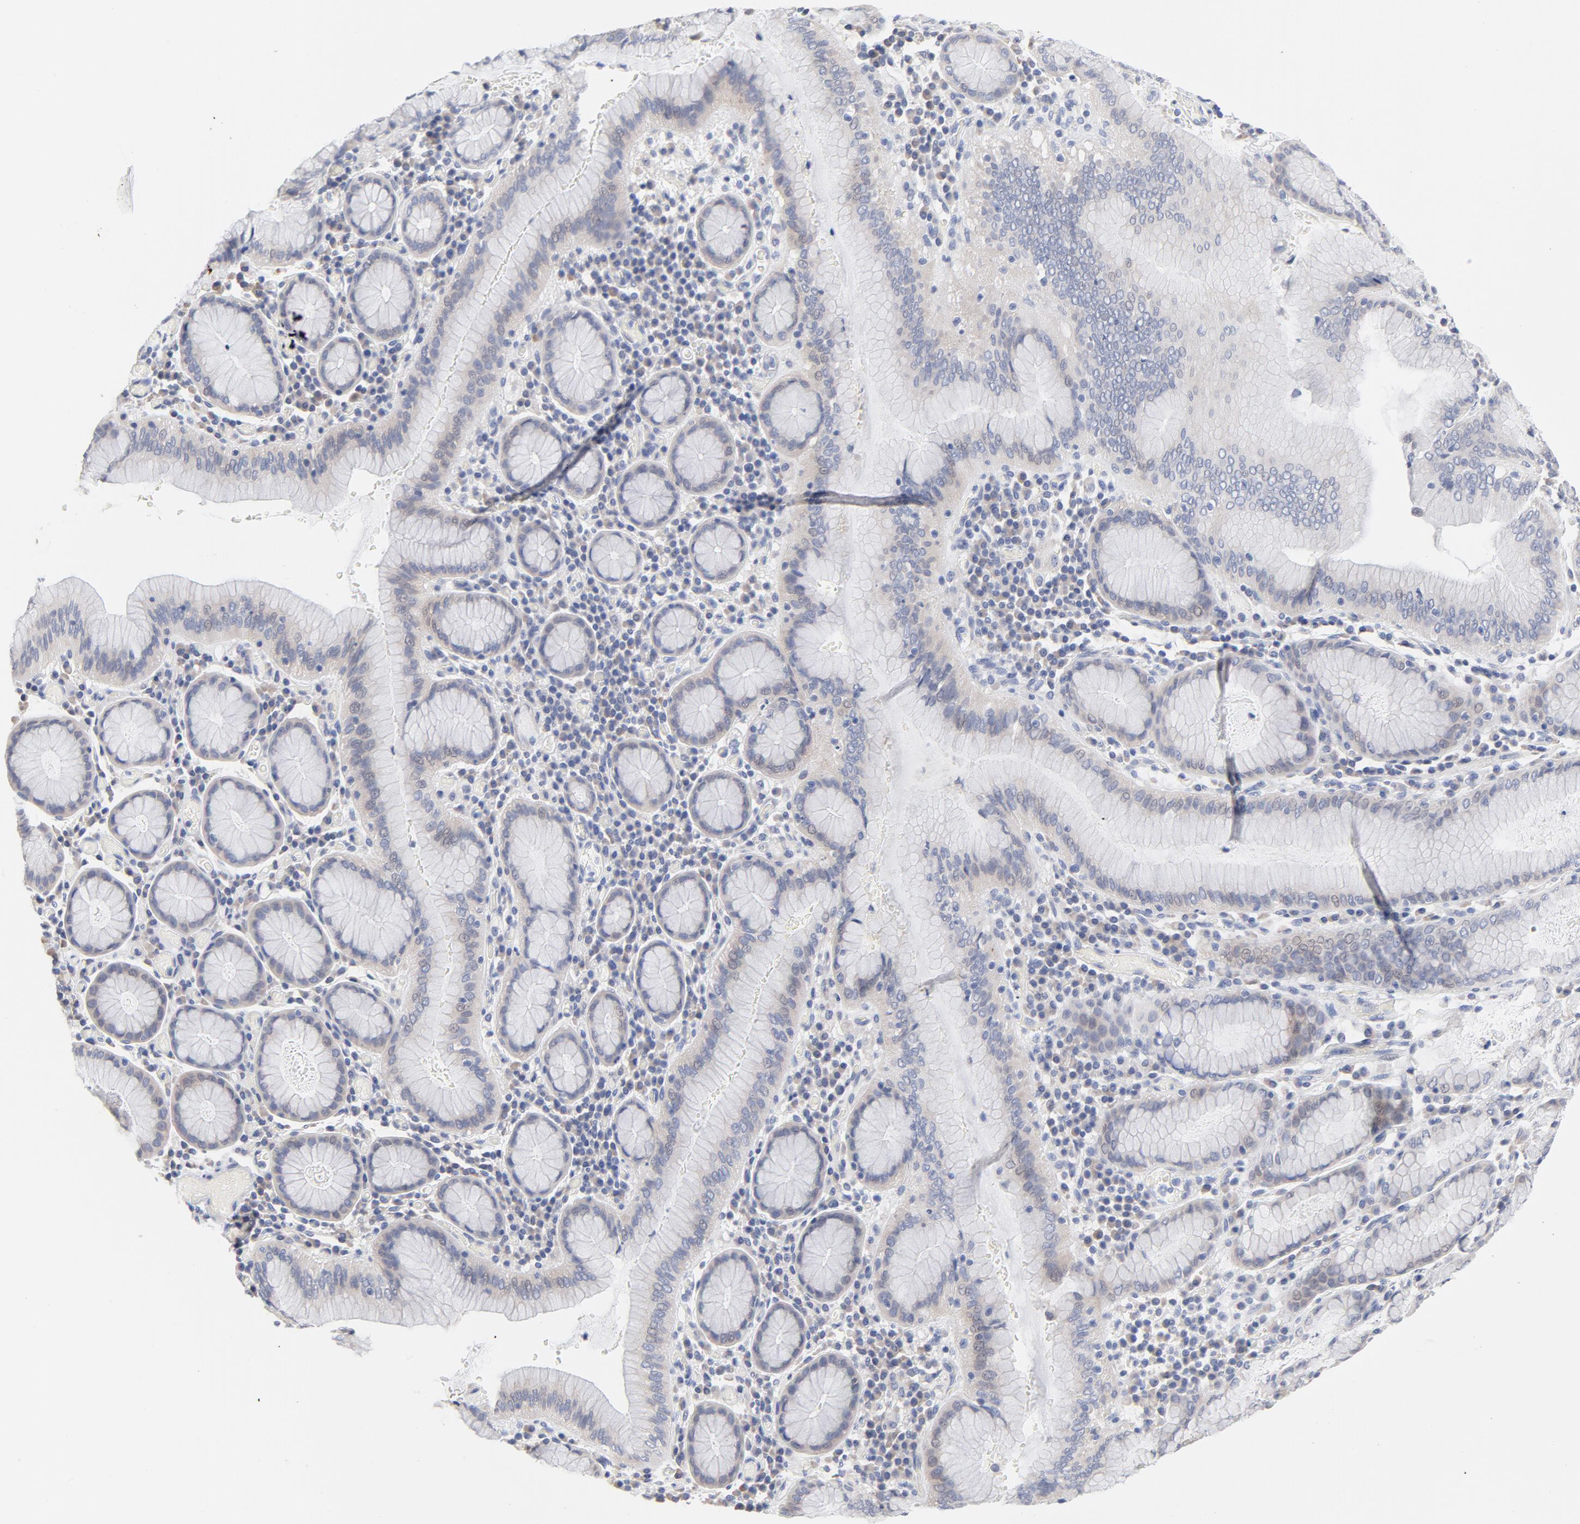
{"staining": {"intensity": "weak", "quantity": ">75%", "location": "cytoplasmic/membranous"}, "tissue": "stomach cancer", "cell_type": "Tumor cells", "image_type": "cancer", "snomed": [{"axis": "morphology", "description": "Adenocarcinoma, NOS"}, {"axis": "topography", "description": "Stomach, lower"}], "caption": "This micrograph reveals IHC staining of stomach cancer (adenocarcinoma), with low weak cytoplasmic/membranous expression in about >75% of tumor cells.", "gene": "CPE", "patient": {"sex": "male", "age": 88}}